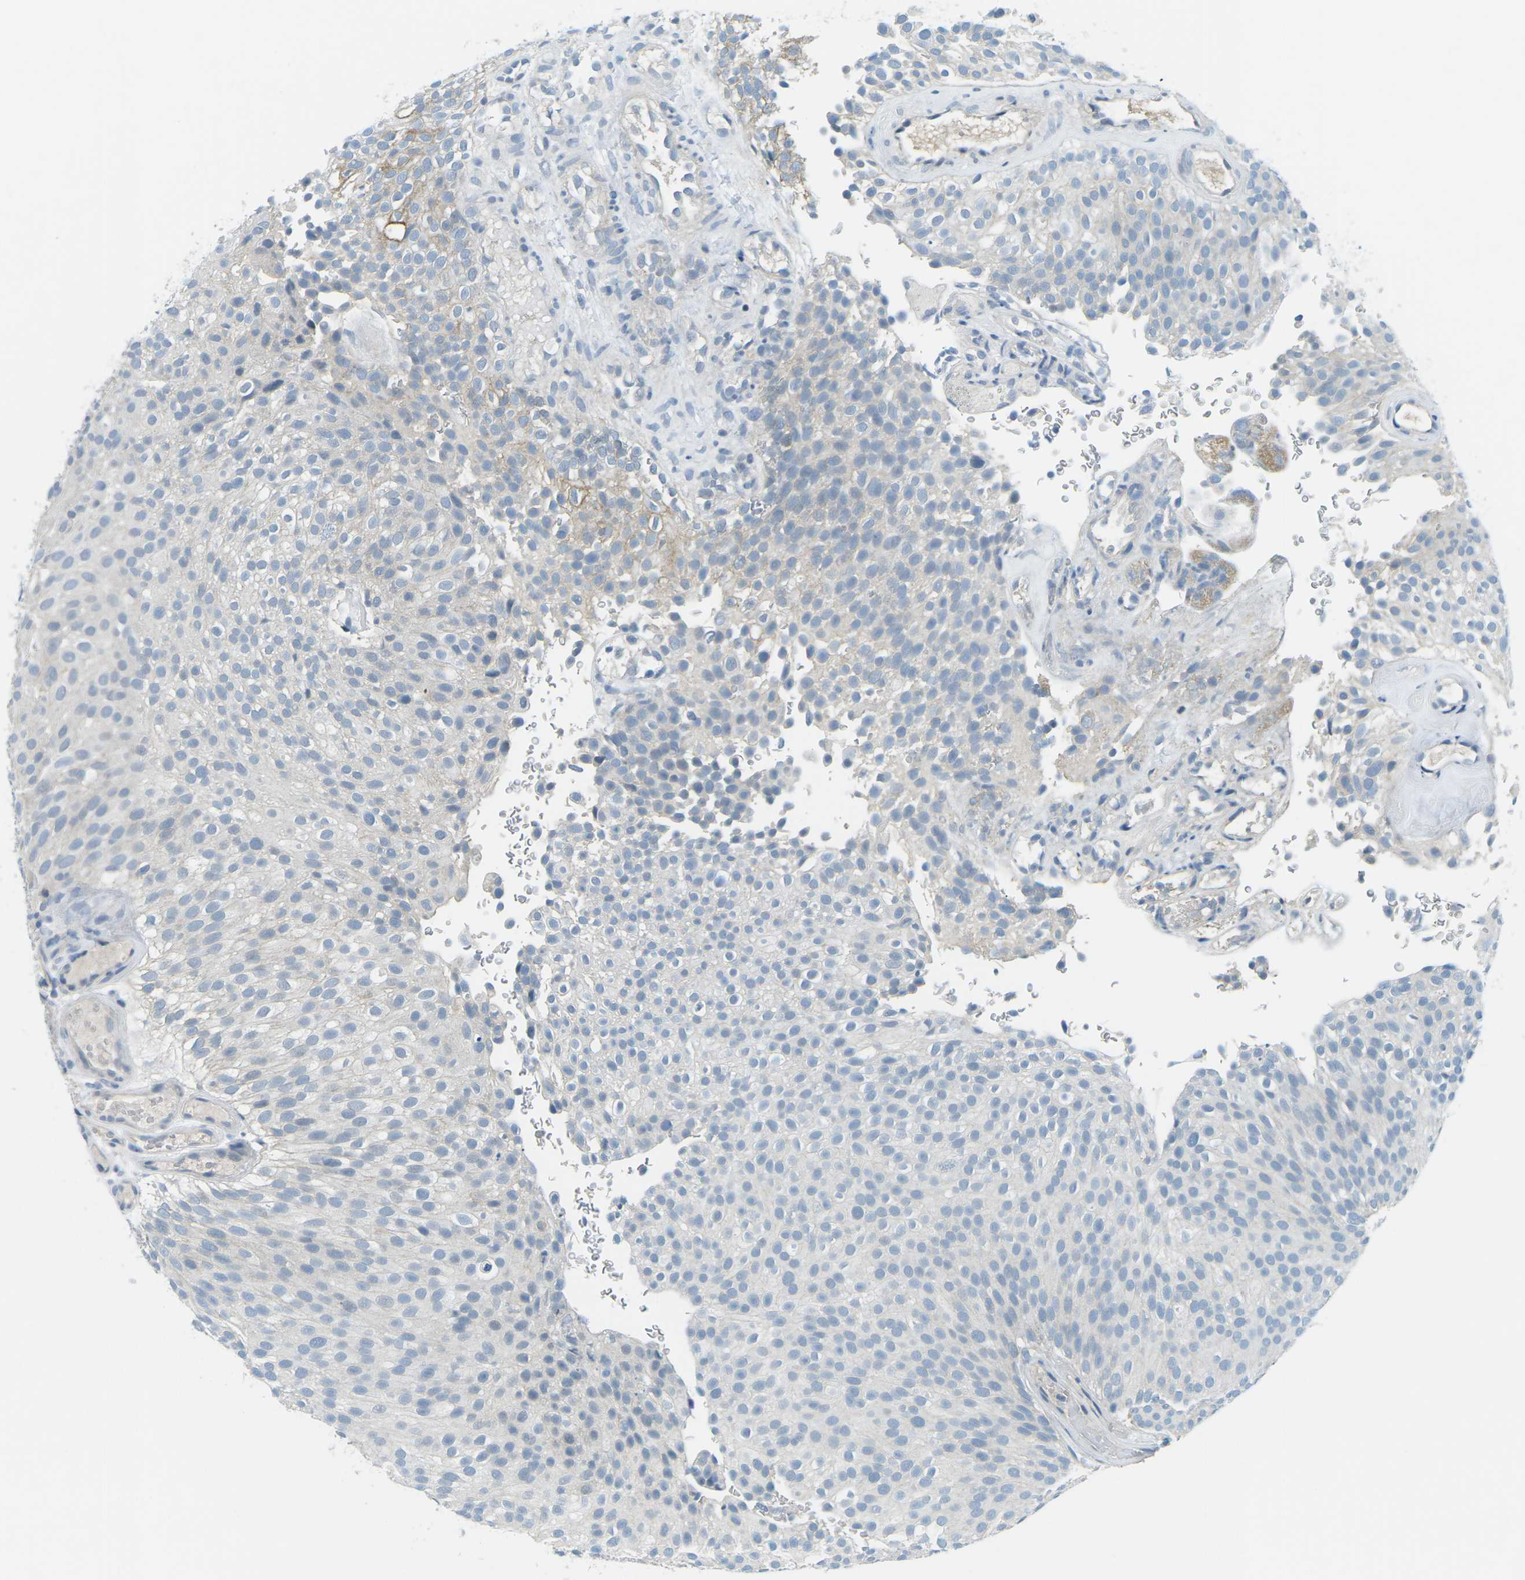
{"staining": {"intensity": "negative", "quantity": "none", "location": "none"}, "tissue": "urothelial cancer", "cell_type": "Tumor cells", "image_type": "cancer", "snomed": [{"axis": "morphology", "description": "Urothelial carcinoma, Low grade"}, {"axis": "topography", "description": "Urinary bladder"}], "caption": "Image shows no significant protein positivity in tumor cells of urothelial cancer.", "gene": "CD47", "patient": {"sex": "male", "age": 78}}